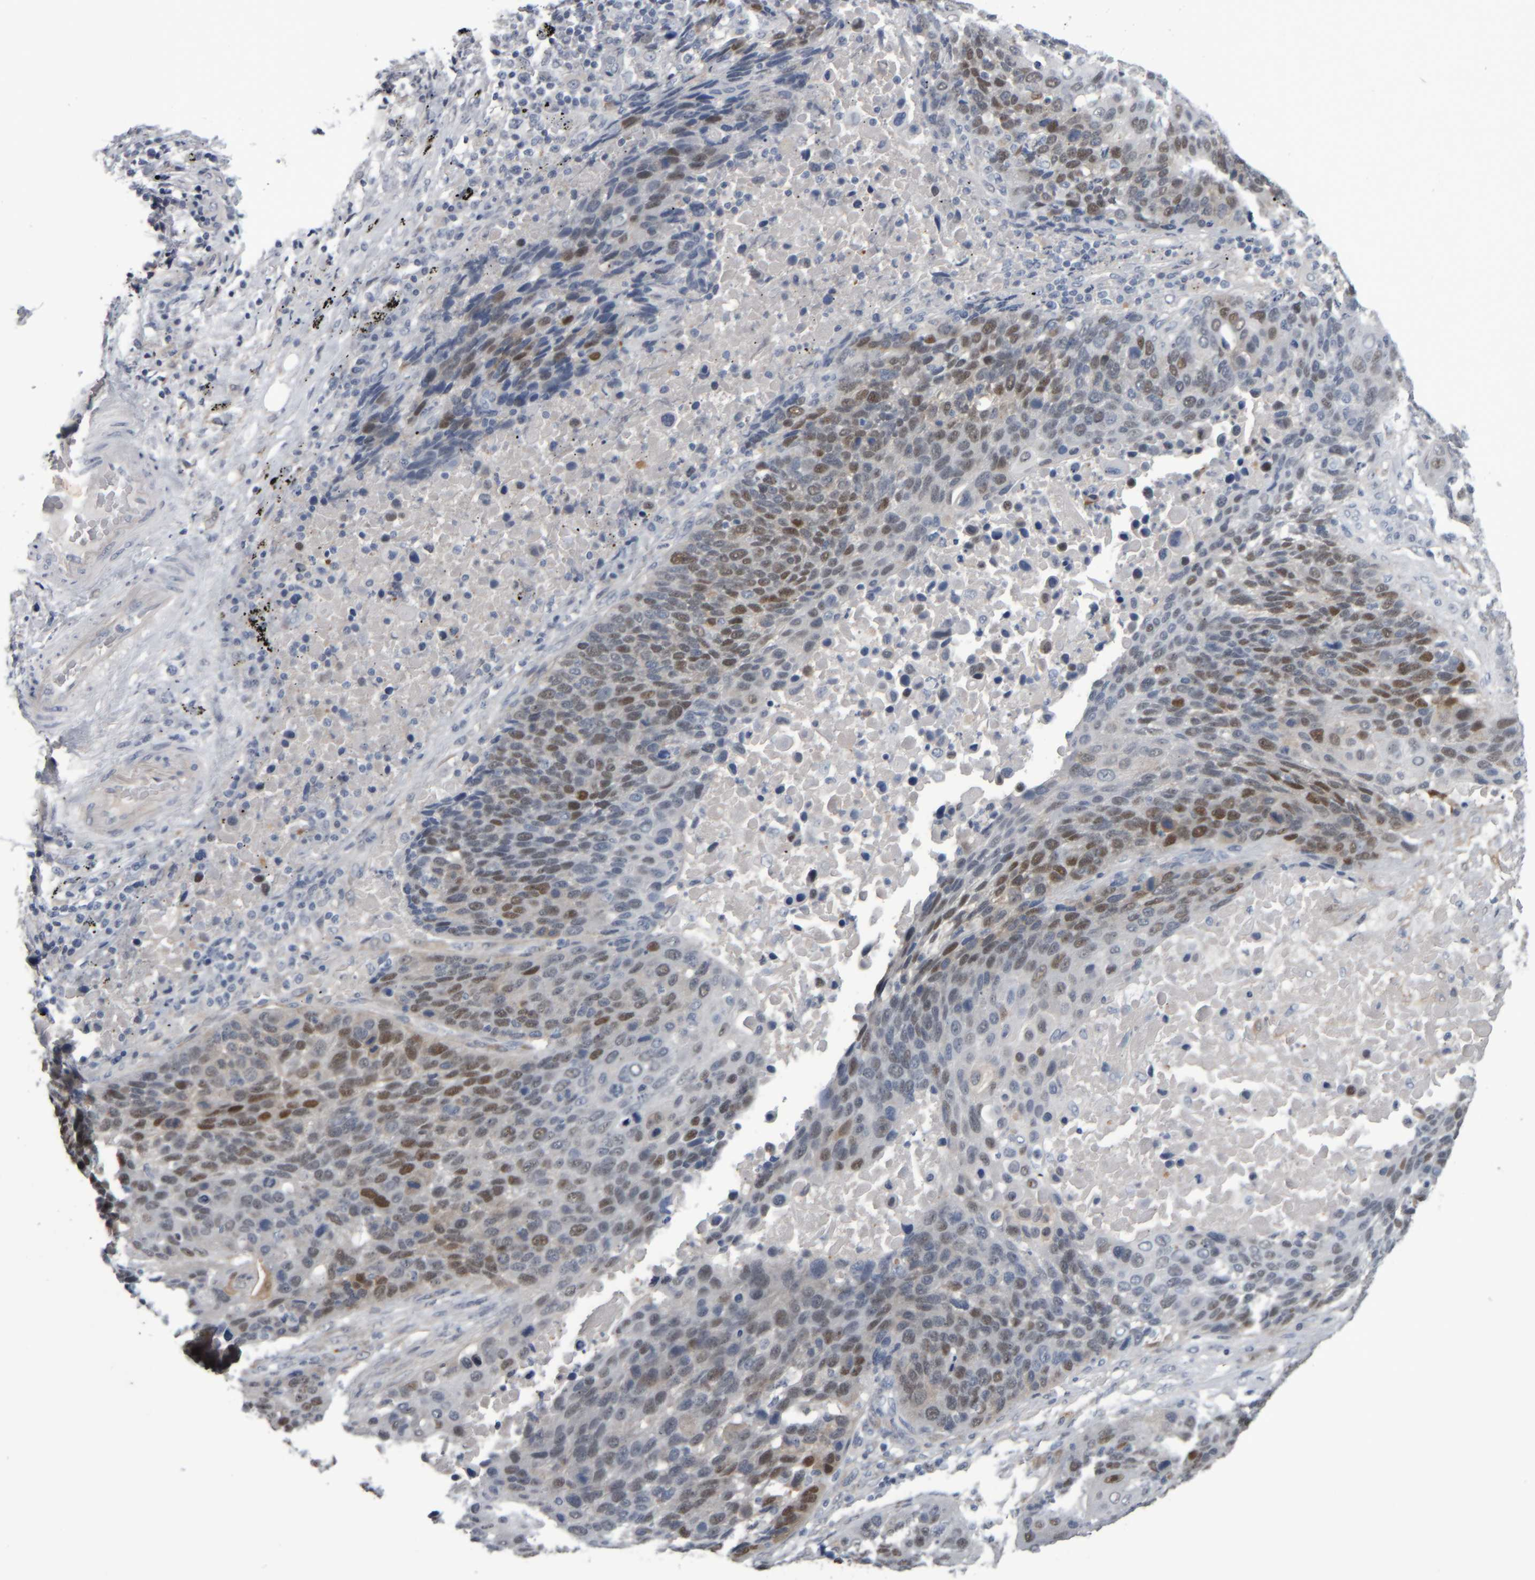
{"staining": {"intensity": "moderate", "quantity": "25%-75%", "location": "nuclear"}, "tissue": "lung cancer", "cell_type": "Tumor cells", "image_type": "cancer", "snomed": [{"axis": "morphology", "description": "Squamous cell carcinoma, NOS"}, {"axis": "topography", "description": "Lung"}], "caption": "Immunohistochemical staining of human lung squamous cell carcinoma exhibits medium levels of moderate nuclear protein expression in approximately 25%-75% of tumor cells.", "gene": "COL14A1", "patient": {"sex": "male", "age": 66}}